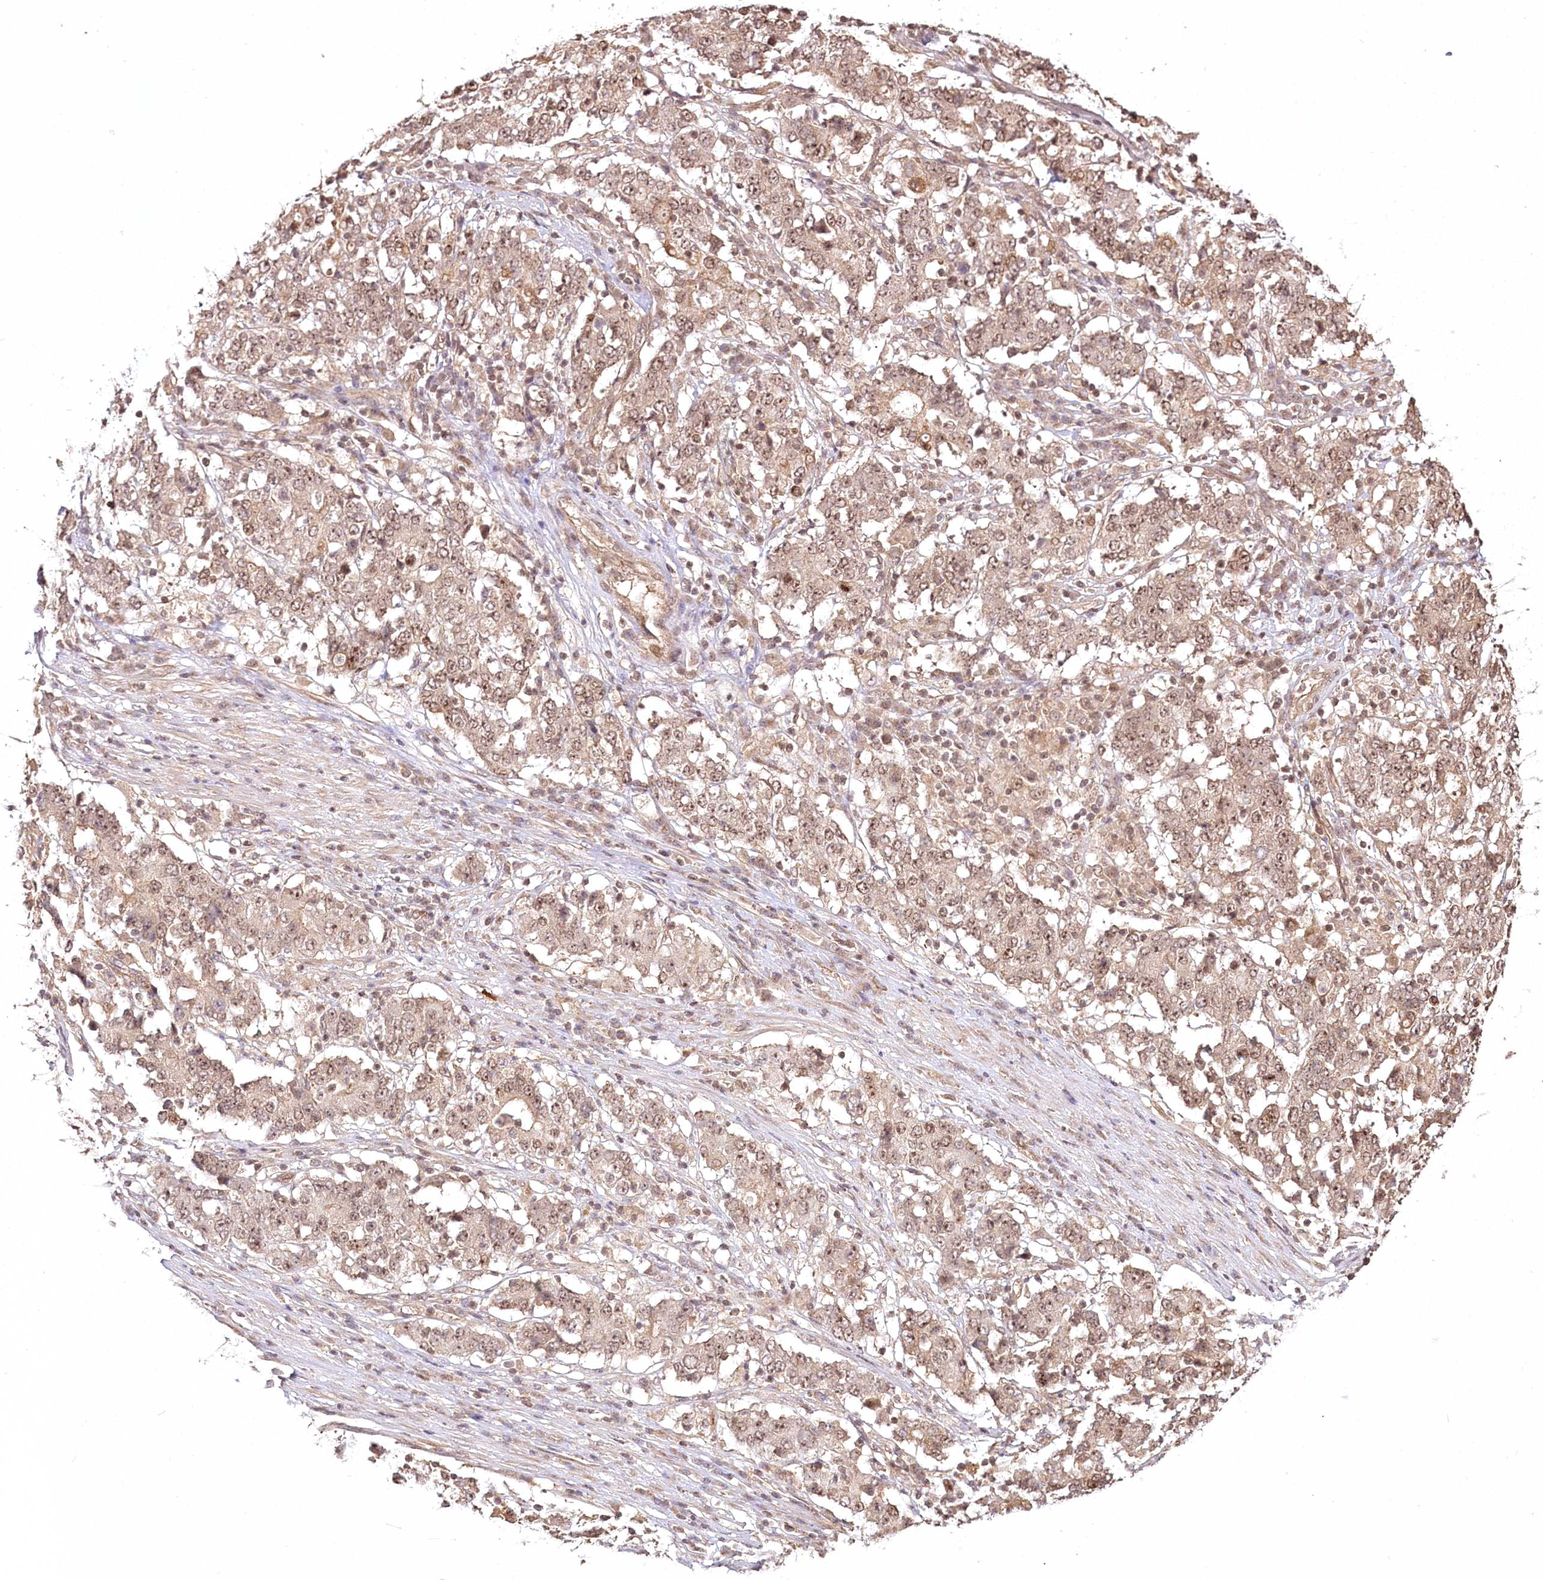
{"staining": {"intensity": "moderate", "quantity": ">75%", "location": "cytoplasmic/membranous,nuclear"}, "tissue": "stomach cancer", "cell_type": "Tumor cells", "image_type": "cancer", "snomed": [{"axis": "morphology", "description": "Adenocarcinoma, NOS"}, {"axis": "topography", "description": "Stomach"}], "caption": "Tumor cells demonstrate medium levels of moderate cytoplasmic/membranous and nuclear positivity in approximately >75% of cells in stomach cancer (adenocarcinoma). Using DAB (brown) and hematoxylin (blue) stains, captured at high magnification using brightfield microscopy.", "gene": "R3HDM2", "patient": {"sex": "male", "age": 59}}